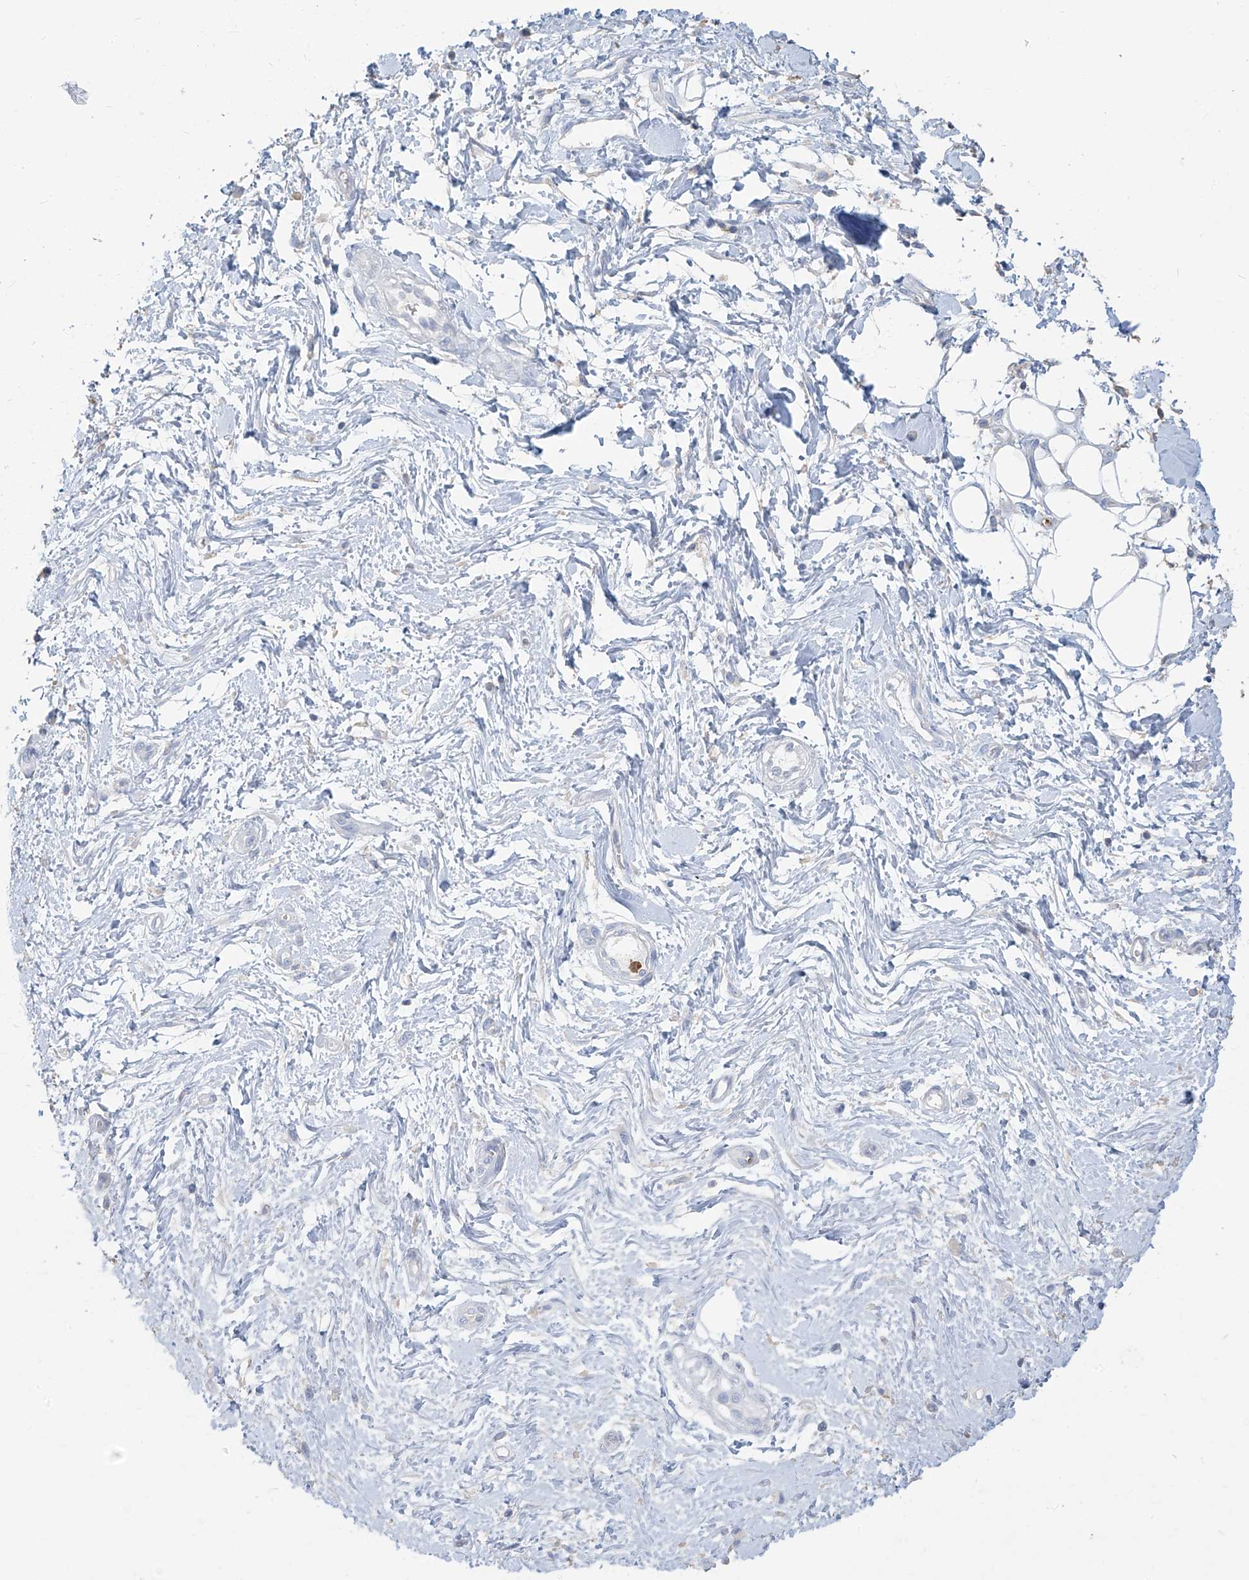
{"staining": {"intensity": "negative", "quantity": "none", "location": "none"}, "tissue": "adipose tissue", "cell_type": "Adipocytes", "image_type": "normal", "snomed": [{"axis": "morphology", "description": "Normal tissue, NOS"}, {"axis": "morphology", "description": "Adenocarcinoma, NOS"}, {"axis": "topography", "description": "Pancreas"}, {"axis": "topography", "description": "Peripheral nerve tissue"}], "caption": "A high-resolution micrograph shows immunohistochemistry staining of benign adipose tissue, which demonstrates no significant positivity in adipocytes. (DAB immunohistochemistry with hematoxylin counter stain).", "gene": "PAFAH1B3", "patient": {"sex": "male", "age": 59}}